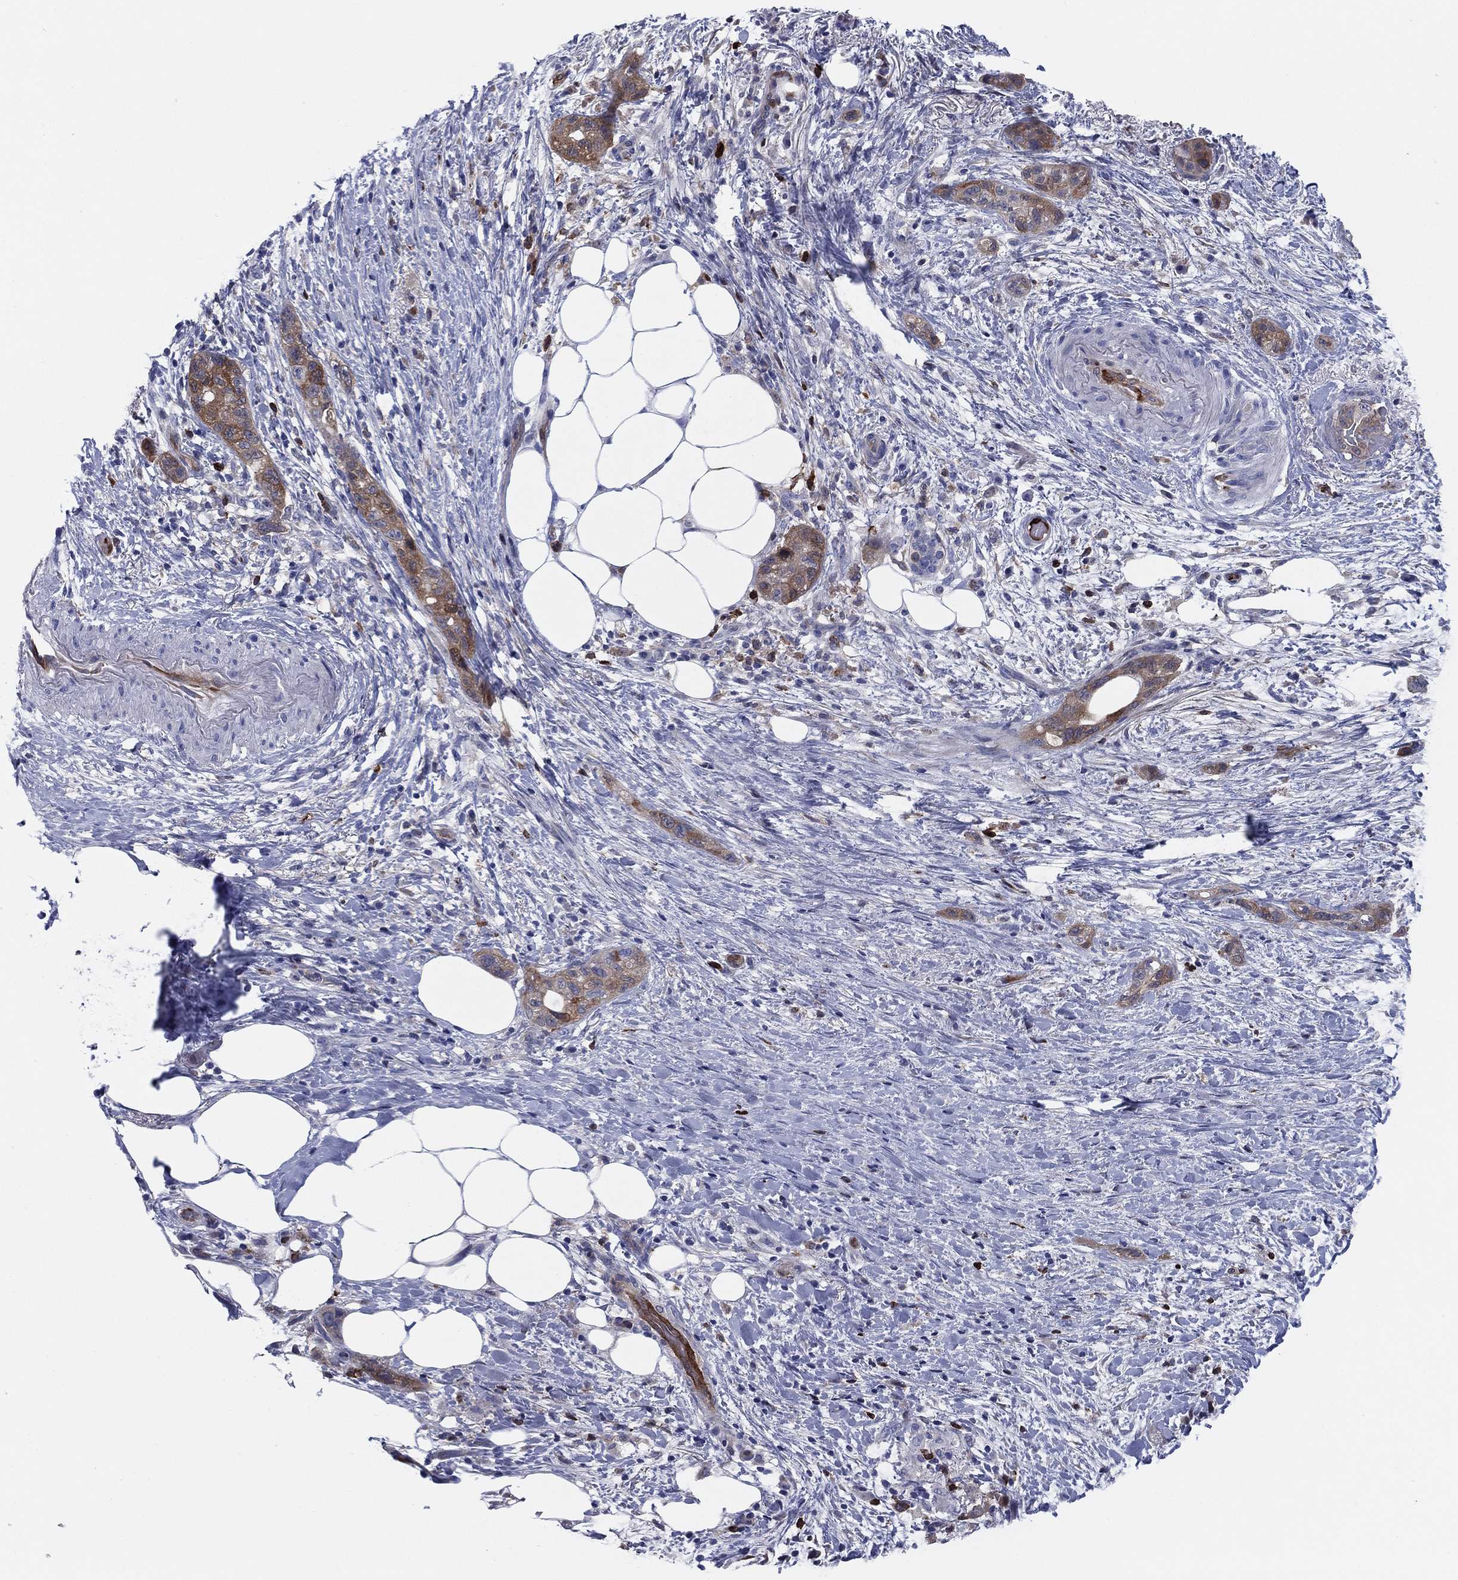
{"staining": {"intensity": "moderate", "quantity": "25%-75%", "location": "cytoplasmic/membranous"}, "tissue": "pancreatic cancer", "cell_type": "Tumor cells", "image_type": "cancer", "snomed": [{"axis": "morphology", "description": "Adenocarcinoma, NOS"}, {"axis": "topography", "description": "Pancreas"}], "caption": "Brown immunohistochemical staining in human pancreatic adenocarcinoma demonstrates moderate cytoplasmic/membranous positivity in approximately 25%-75% of tumor cells.", "gene": "STMN1", "patient": {"sex": "female", "age": 72}}